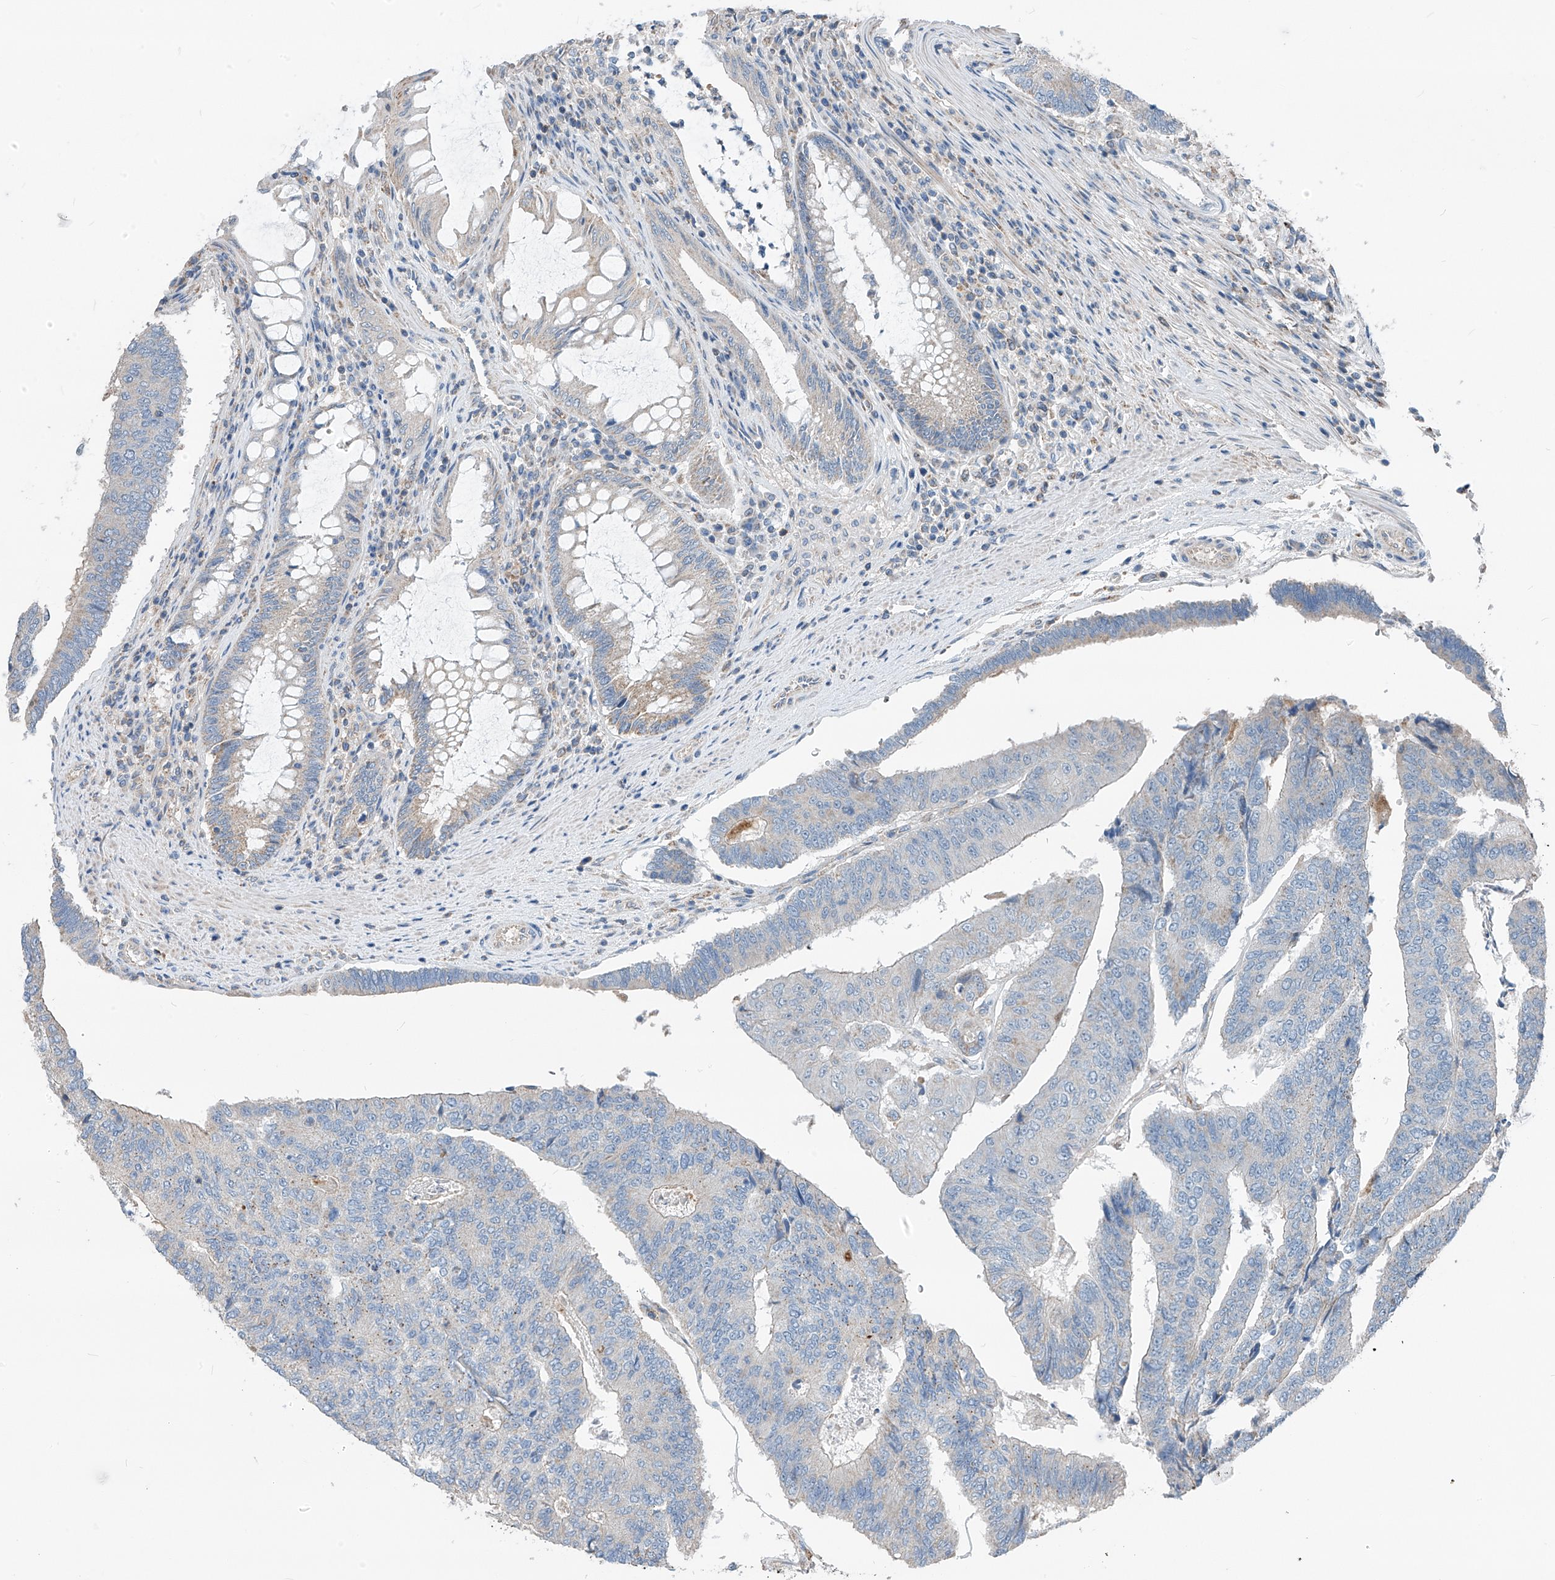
{"staining": {"intensity": "negative", "quantity": "none", "location": "none"}, "tissue": "colorectal cancer", "cell_type": "Tumor cells", "image_type": "cancer", "snomed": [{"axis": "morphology", "description": "Adenocarcinoma, NOS"}, {"axis": "topography", "description": "Colon"}], "caption": "Immunohistochemistry (IHC) micrograph of human colorectal cancer stained for a protein (brown), which exhibits no positivity in tumor cells.", "gene": "SYN3", "patient": {"sex": "female", "age": 67}}